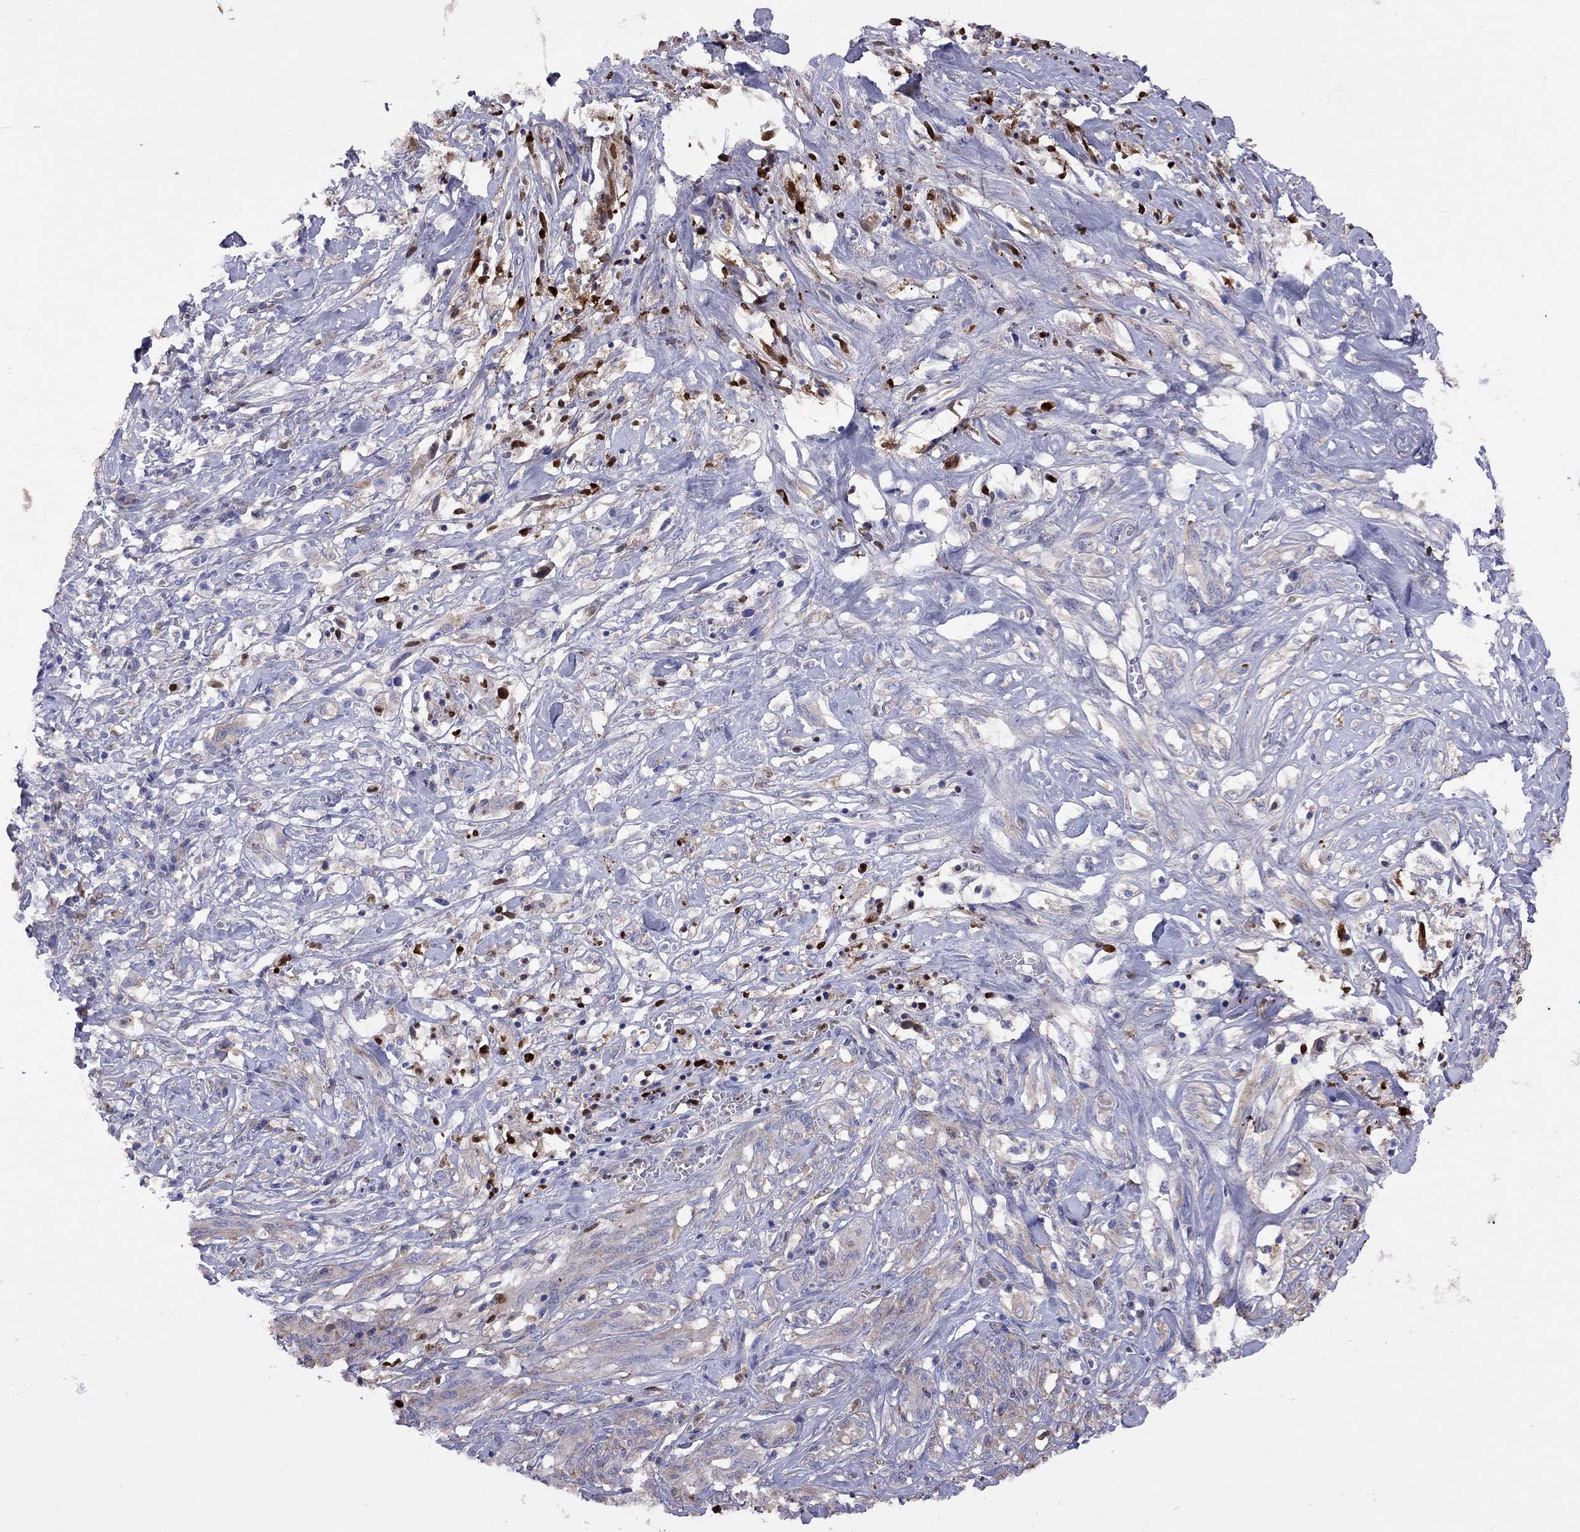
{"staining": {"intensity": "weak", "quantity": "25%-75%", "location": "cytoplasmic/membranous"}, "tissue": "melanoma", "cell_type": "Tumor cells", "image_type": "cancer", "snomed": [{"axis": "morphology", "description": "Malignant melanoma, NOS"}, {"axis": "topography", "description": "Skin"}], "caption": "DAB immunohistochemical staining of melanoma shows weak cytoplasmic/membranous protein expression in approximately 25%-75% of tumor cells.", "gene": "SERPINA3", "patient": {"sex": "female", "age": 91}}